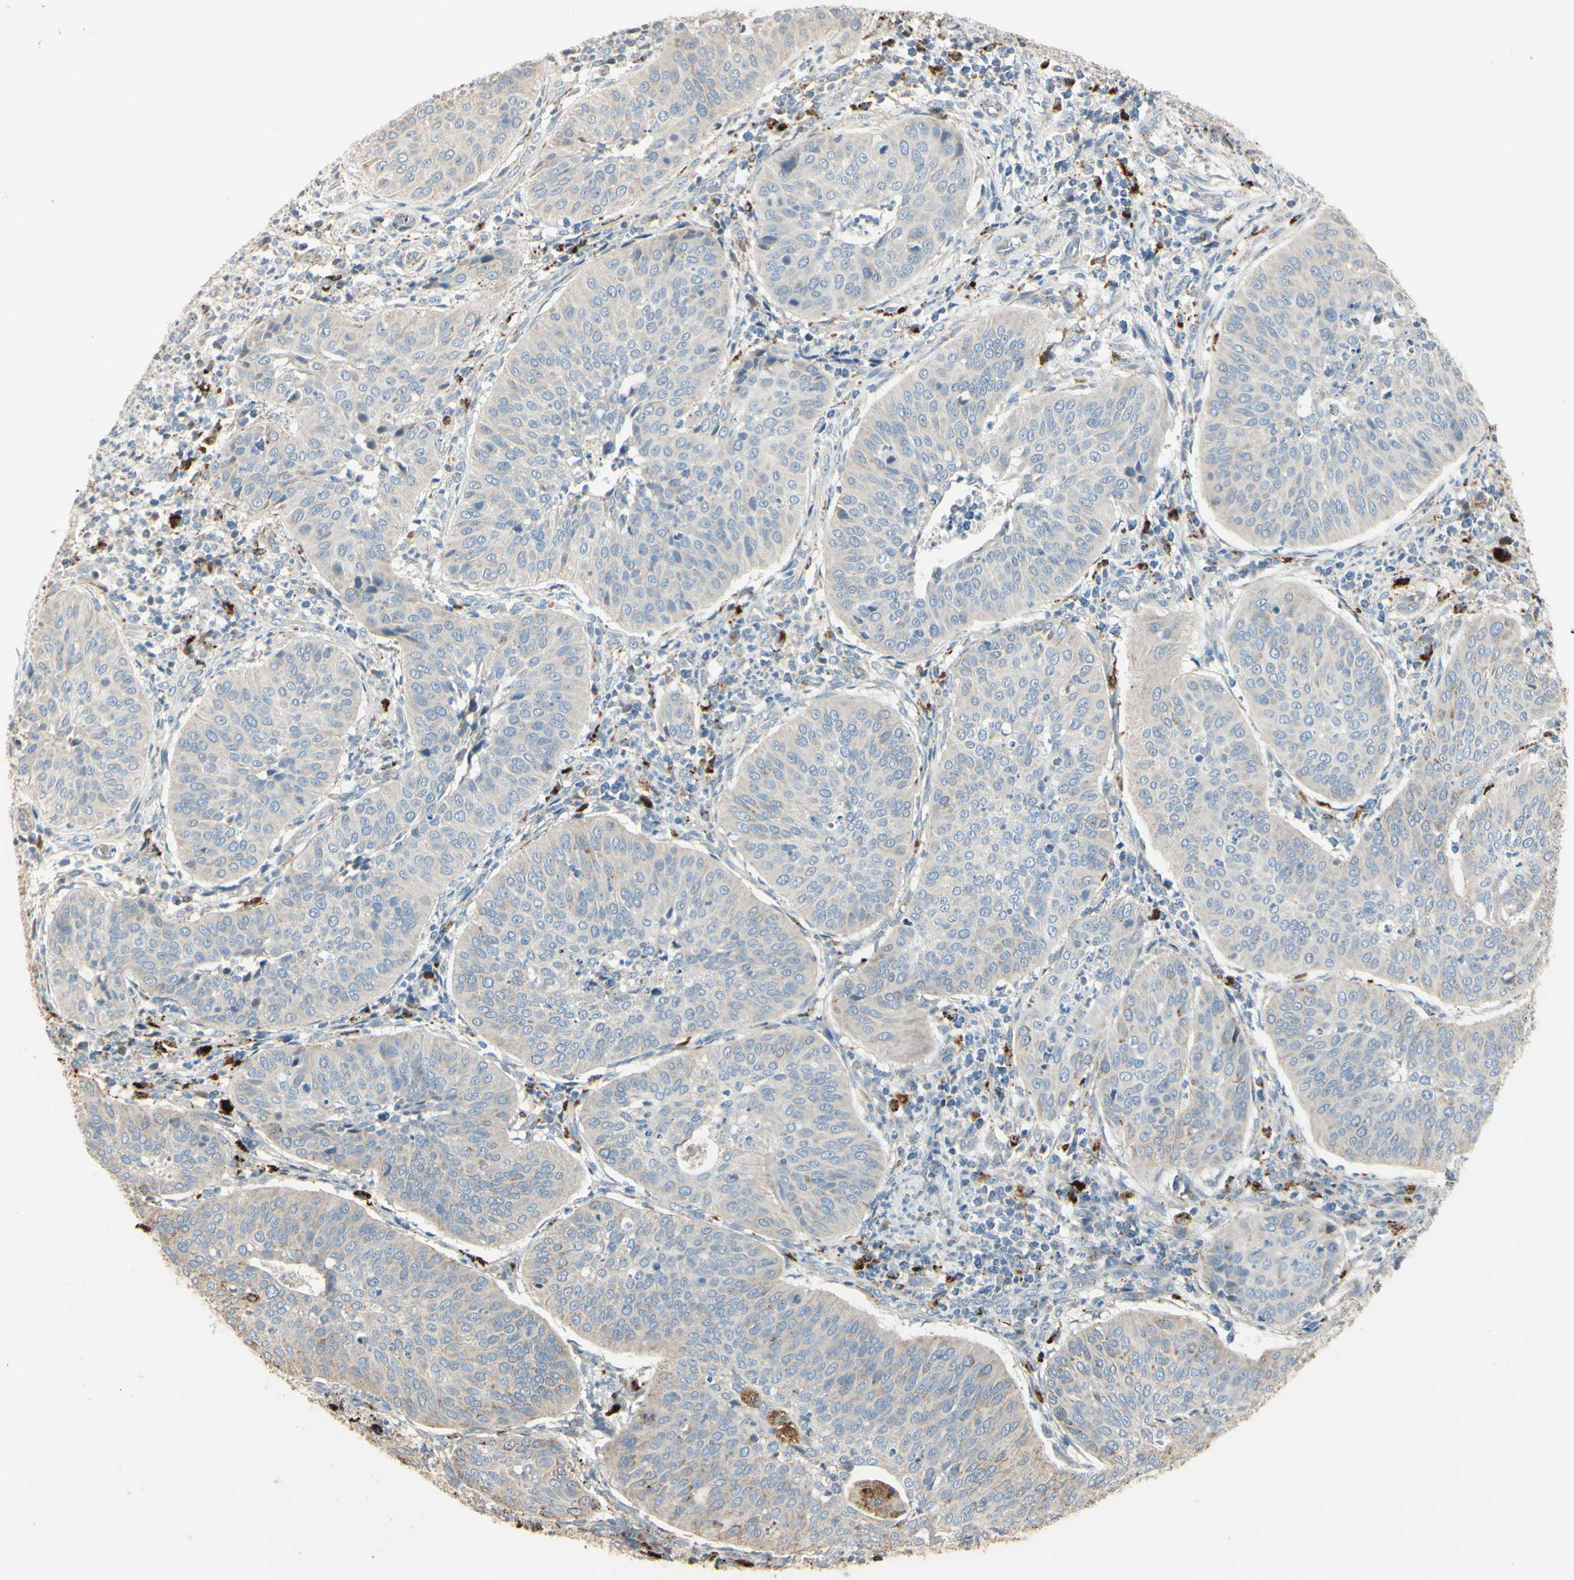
{"staining": {"intensity": "weak", "quantity": ">75%", "location": "cytoplasmic/membranous"}, "tissue": "cervical cancer", "cell_type": "Tumor cells", "image_type": "cancer", "snomed": [{"axis": "morphology", "description": "Normal tissue, NOS"}, {"axis": "morphology", "description": "Squamous cell carcinoma, NOS"}, {"axis": "topography", "description": "Cervix"}], "caption": "DAB immunohistochemical staining of human cervical cancer (squamous cell carcinoma) exhibits weak cytoplasmic/membranous protein staining in about >75% of tumor cells. (brown staining indicates protein expression, while blue staining denotes nuclei).", "gene": "ANGPTL1", "patient": {"sex": "female", "age": 39}}